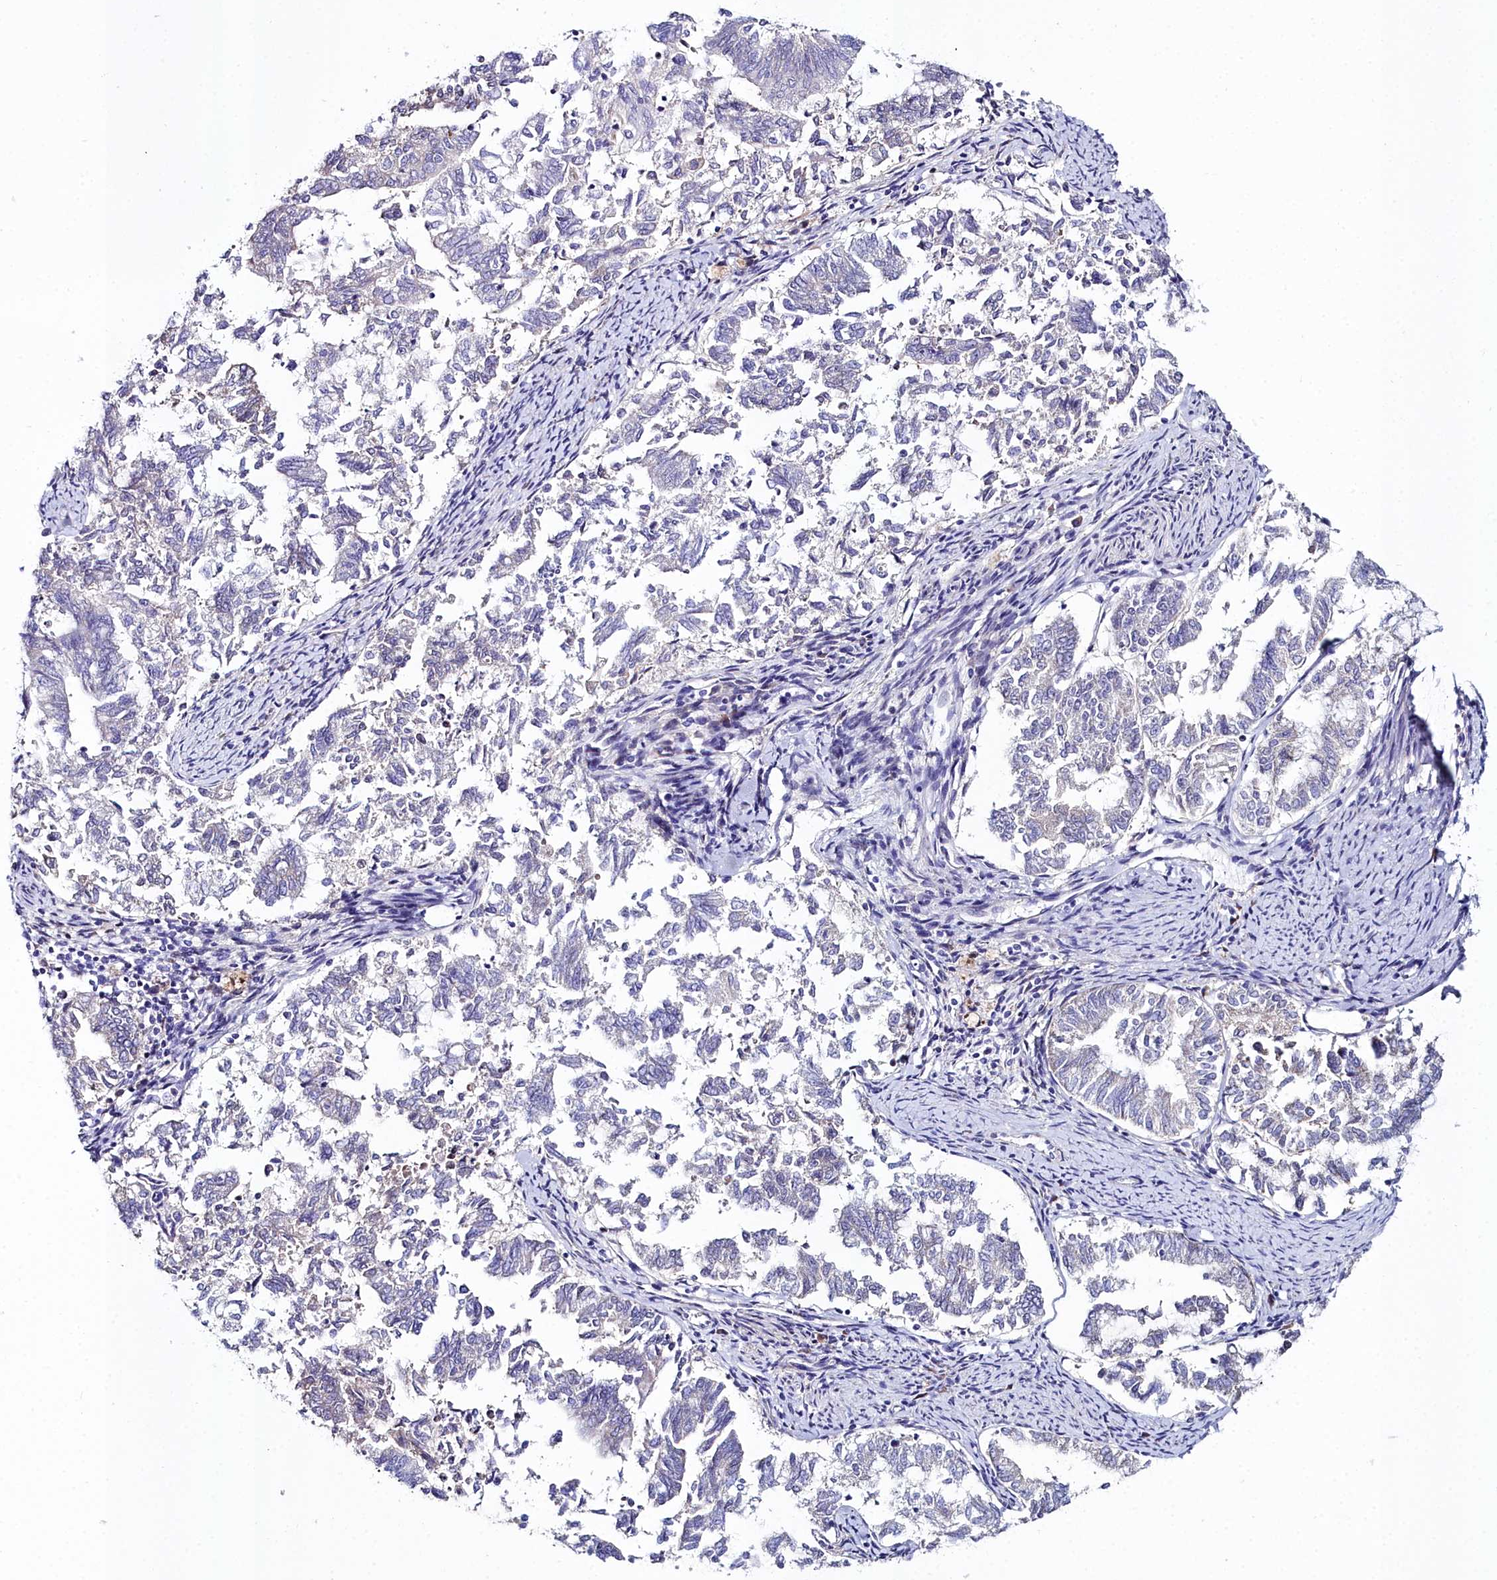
{"staining": {"intensity": "negative", "quantity": "none", "location": "none"}, "tissue": "endometrial cancer", "cell_type": "Tumor cells", "image_type": "cancer", "snomed": [{"axis": "morphology", "description": "Adenocarcinoma, NOS"}, {"axis": "topography", "description": "Endometrium"}], "caption": "This is a image of IHC staining of endometrial cancer (adenocarcinoma), which shows no positivity in tumor cells.", "gene": "SLC49A3", "patient": {"sex": "female", "age": 79}}